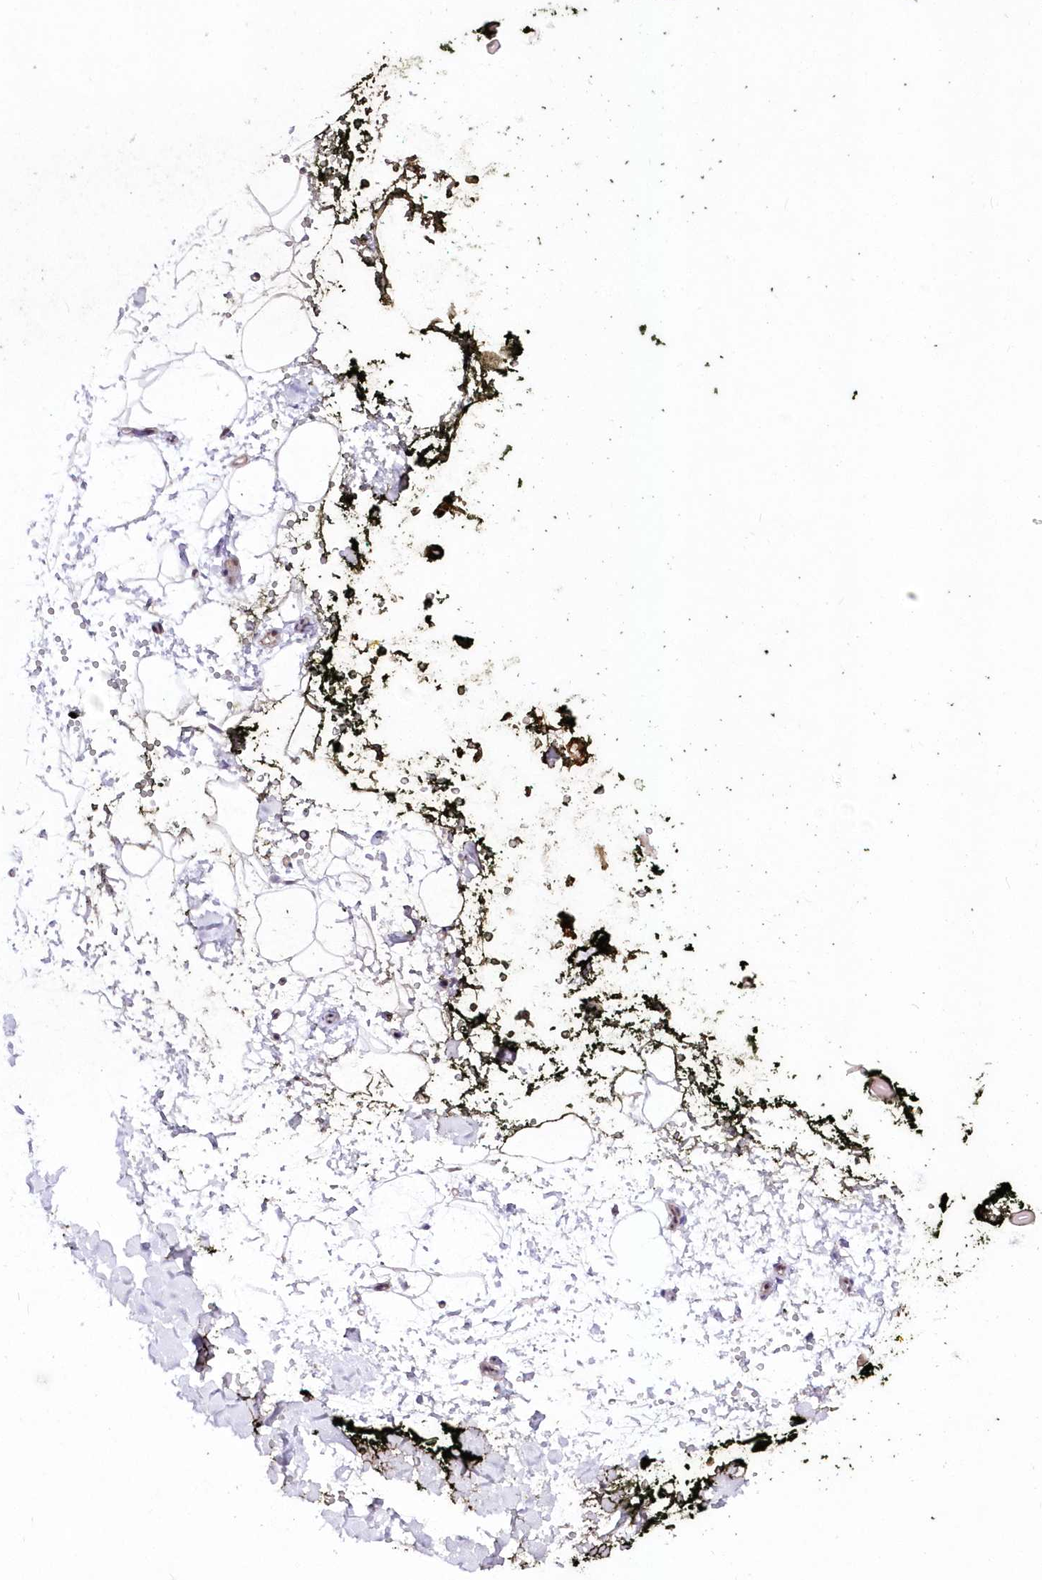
{"staining": {"intensity": "negative", "quantity": "none", "location": "none"}, "tissue": "adipose tissue", "cell_type": "Adipocytes", "image_type": "normal", "snomed": [{"axis": "morphology", "description": "Normal tissue, NOS"}, {"axis": "morphology", "description": "Adenocarcinoma, NOS"}, {"axis": "topography", "description": "Pancreas"}, {"axis": "topography", "description": "Peripheral nerve tissue"}], "caption": "The histopathology image demonstrates no significant staining in adipocytes of adipose tissue. (DAB (3,3'-diaminobenzidine) IHC, high magnification).", "gene": "NSUN2", "patient": {"sex": "male", "age": 59}}